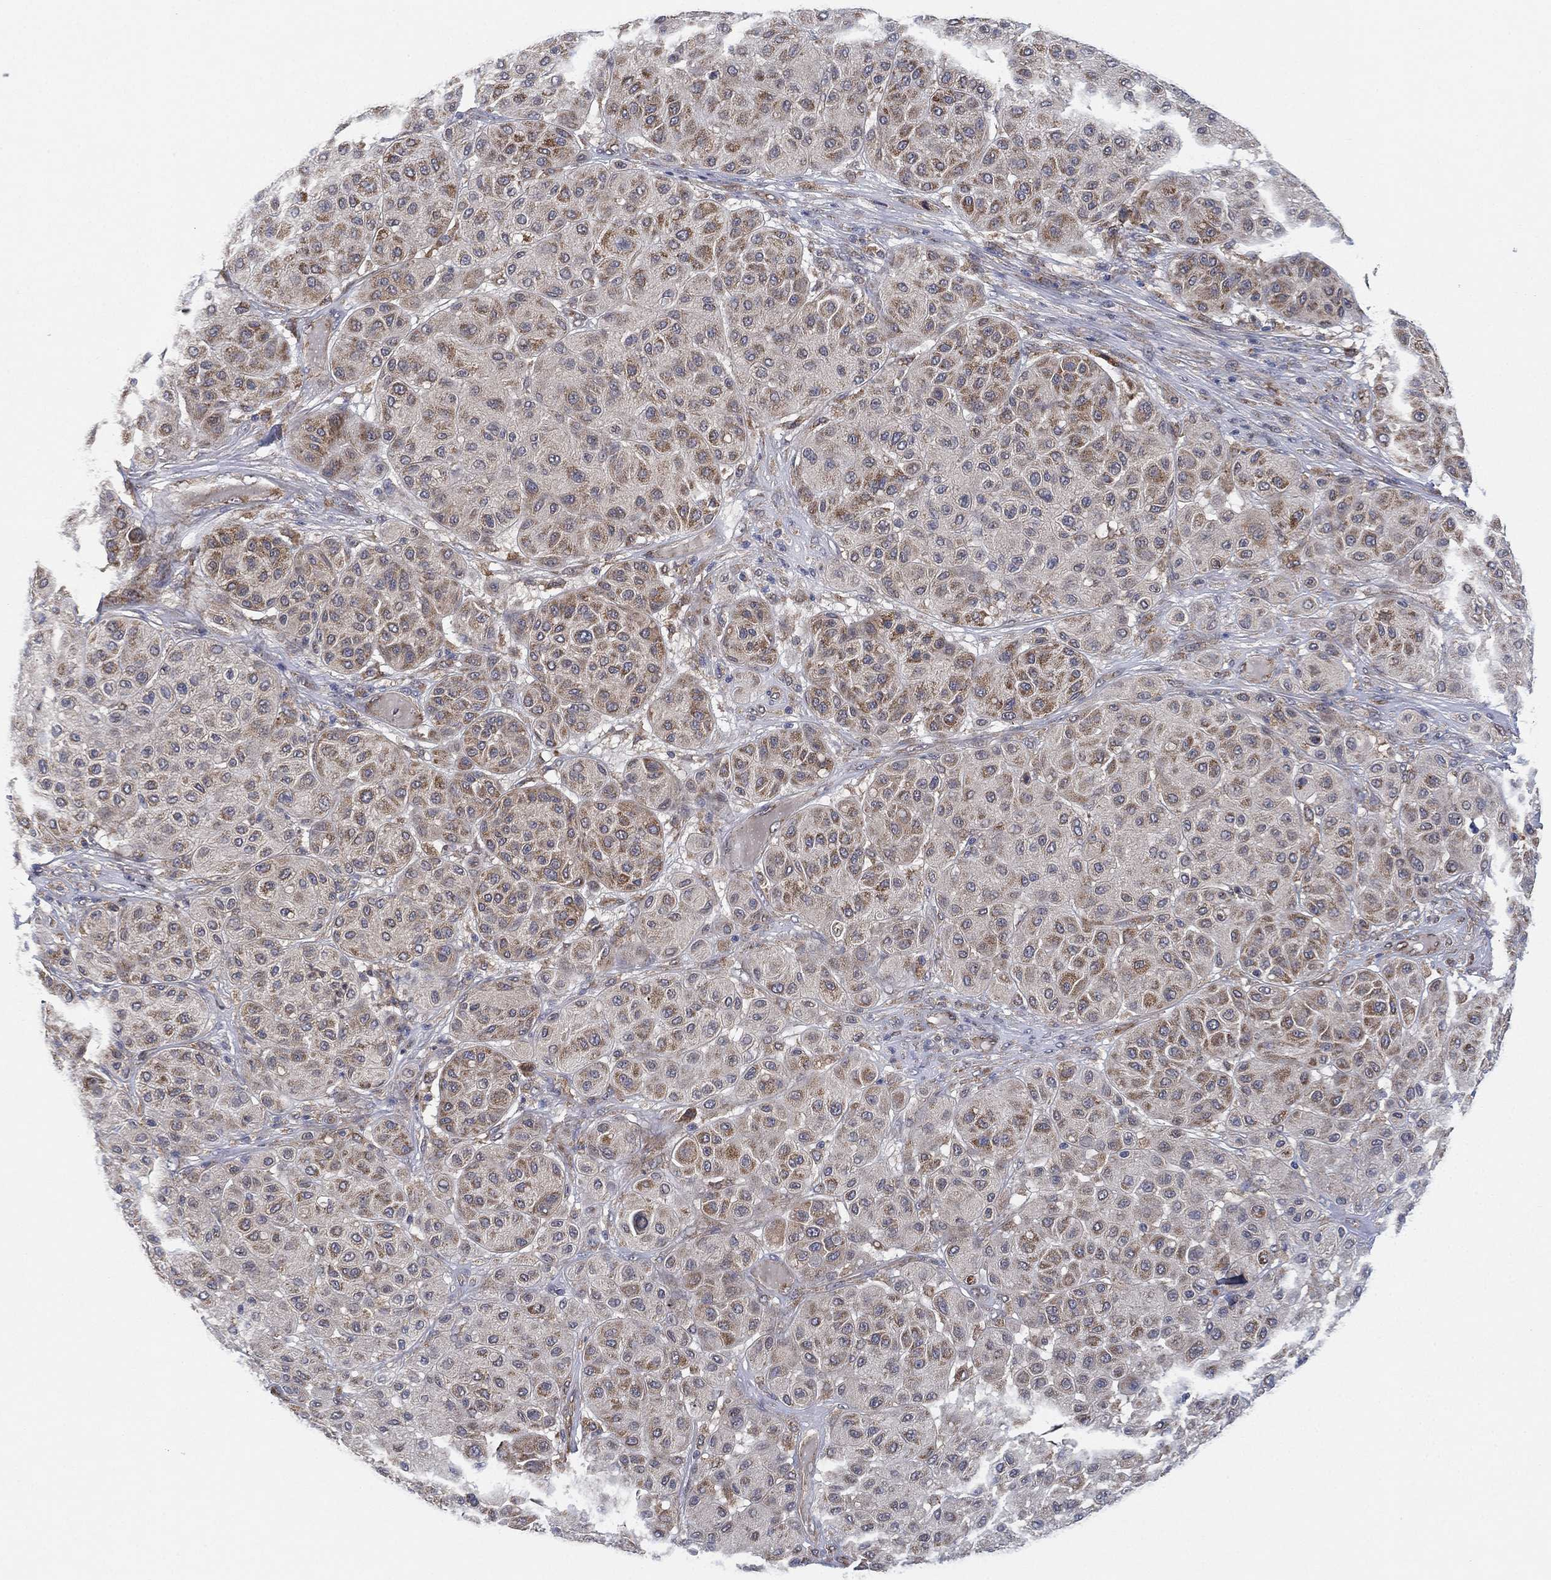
{"staining": {"intensity": "strong", "quantity": "25%-75%", "location": "cytoplasmic/membranous"}, "tissue": "melanoma", "cell_type": "Tumor cells", "image_type": "cancer", "snomed": [{"axis": "morphology", "description": "Malignant melanoma, Metastatic site"}, {"axis": "topography", "description": "Smooth muscle"}], "caption": "High-power microscopy captured an immunohistochemistry (IHC) micrograph of malignant melanoma (metastatic site), revealing strong cytoplasmic/membranous staining in about 25%-75% of tumor cells.", "gene": "FES", "patient": {"sex": "male", "age": 41}}